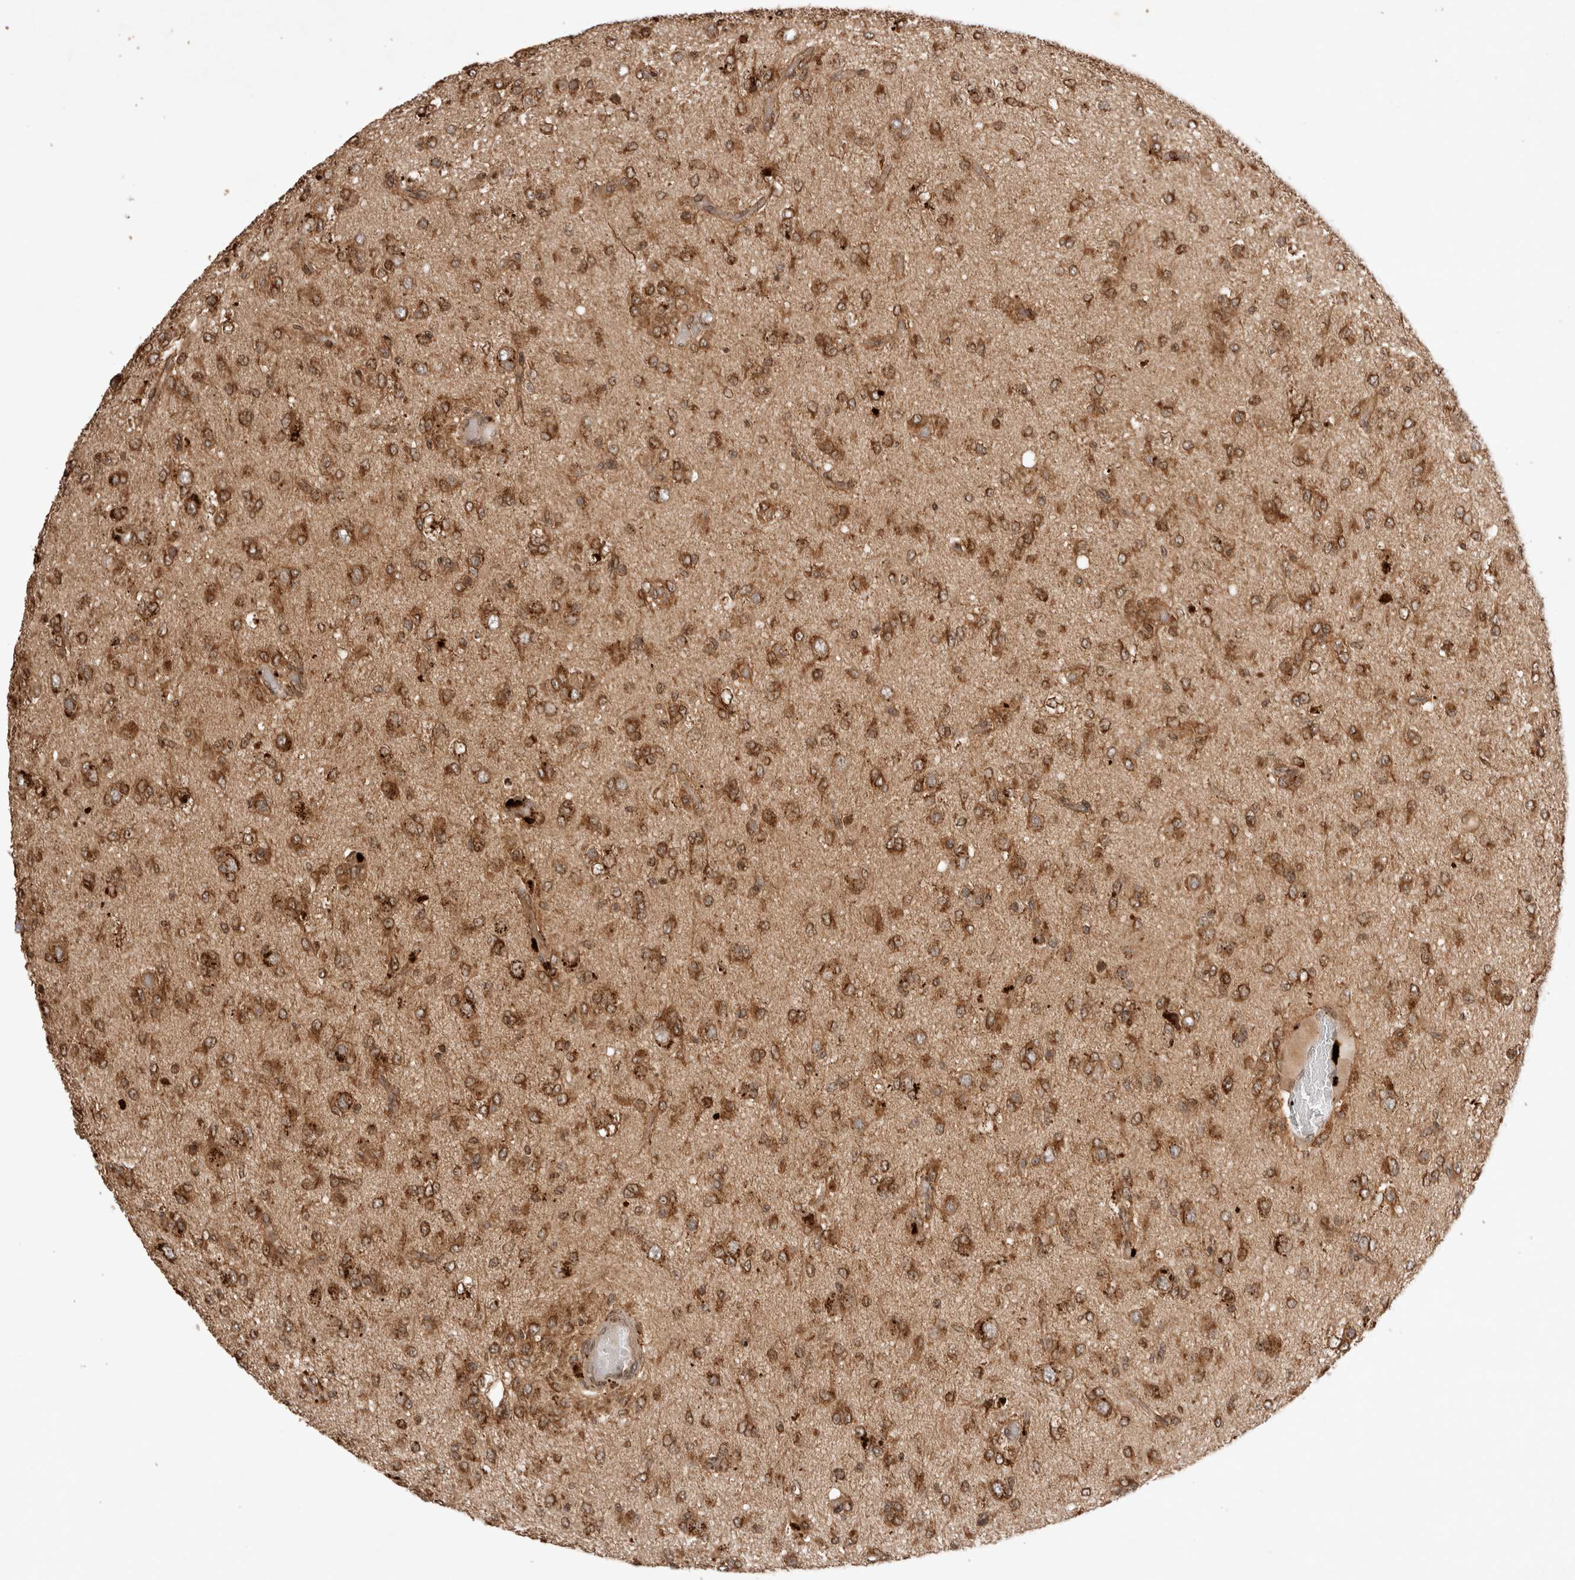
{"staining": {"intensity": "moderate", "quantity": ">75%", "location": "cytoplasmic/membranous"}, "tissue": "glioma", "cell_type": "Tumor cells", "image_type": "cancer", "snomed": [{"axis": "morphology", "description": "Glioma, malignant, High grade"}, {"axis": "topography", "description": "Brain"}], "caption": "Moderate cytoplasmic/membranous protein expression is present in approximately >75% of tumor cells in high-grade glioma (malignant).", "gene": "FAM221A", "patient": {"sex": "female", "age": 59}}